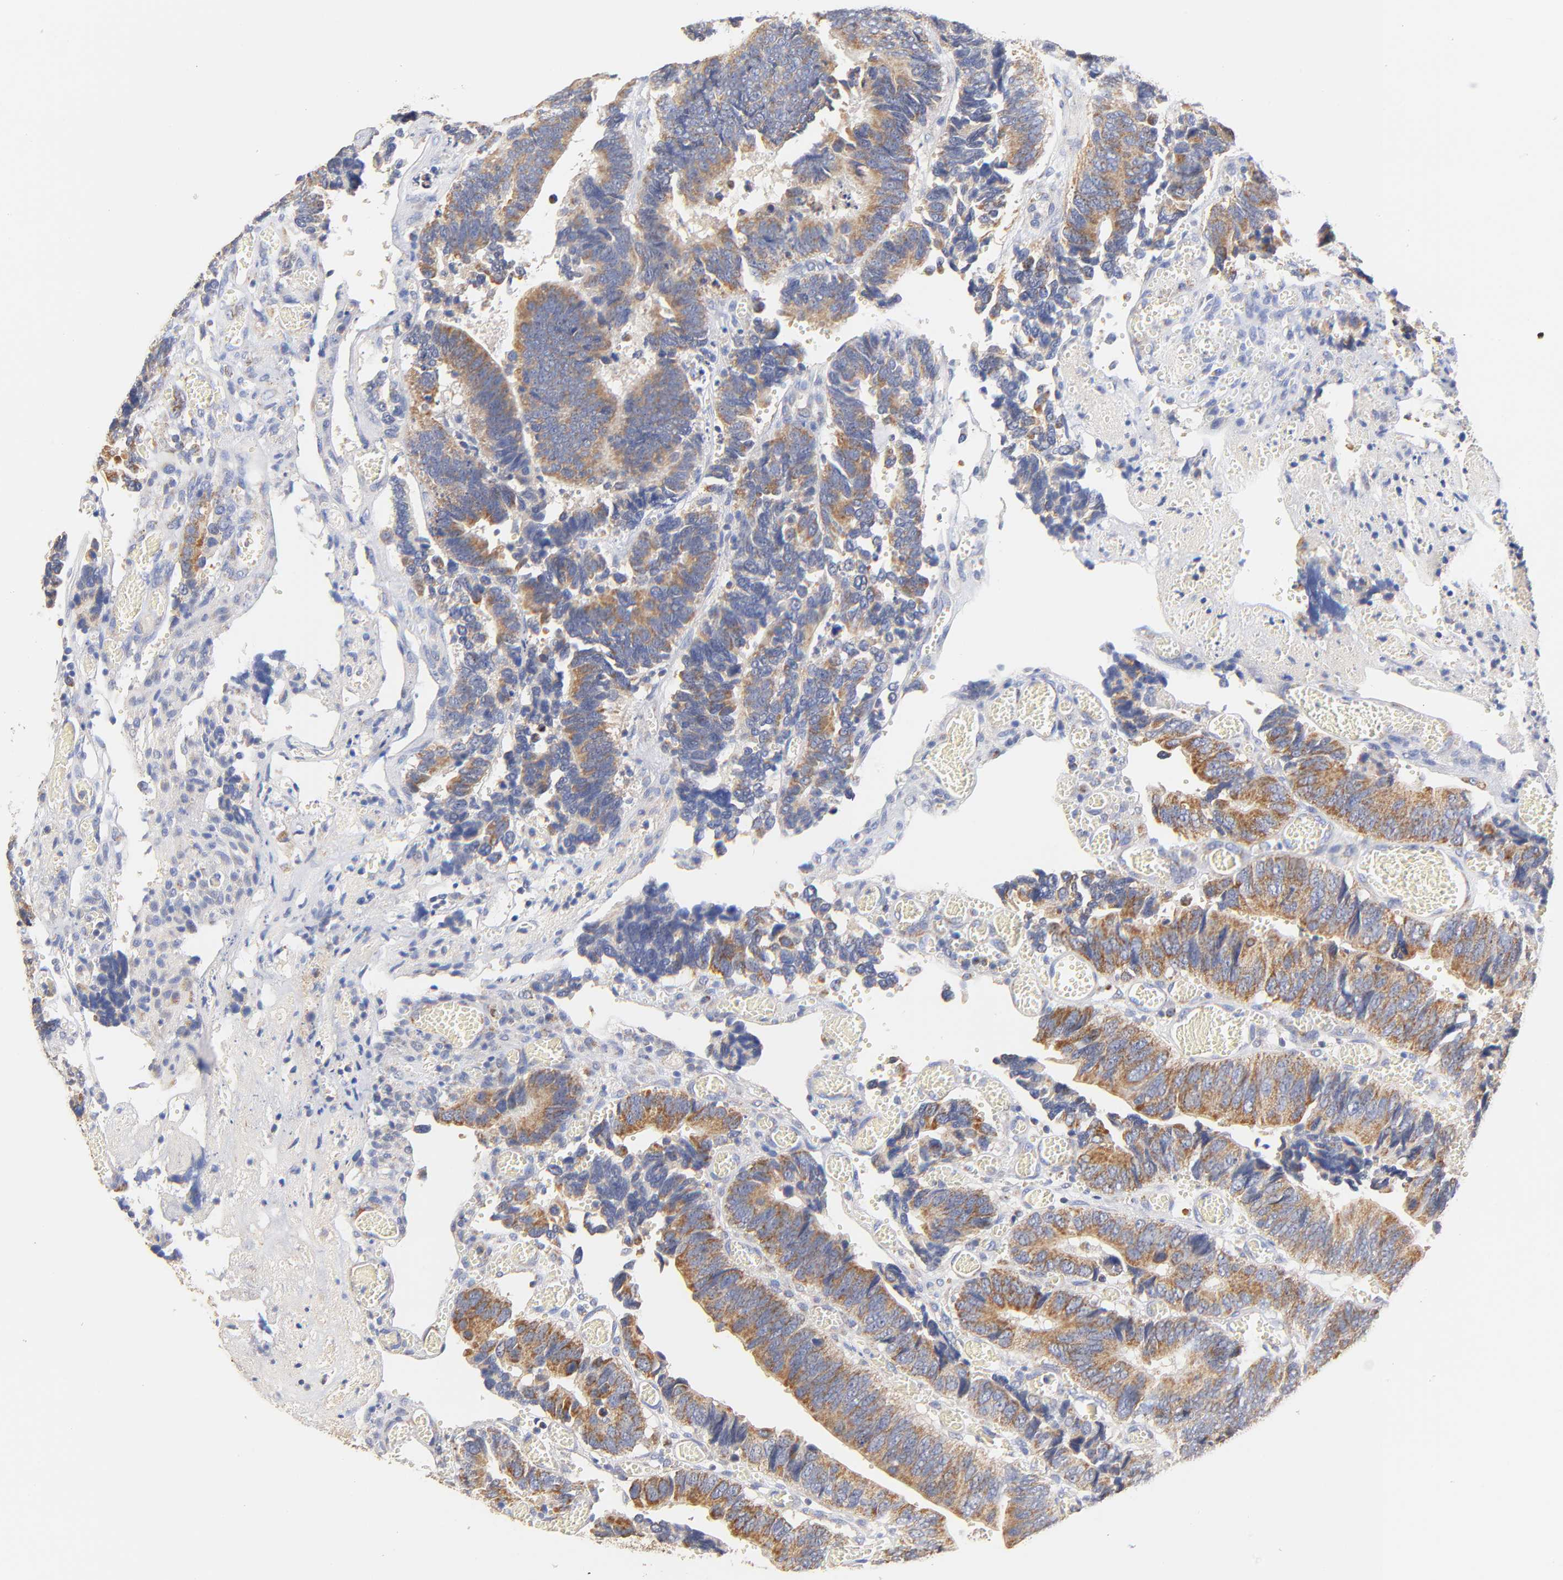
{"staining": {"intensity": "moderate", "quantity": ">75%", "location": "cytoplasmic/membranous"}, "tissue": "colorectal cancer", "cell_type": "Tumor cells", "image_type": "cancer", "snomed": [{"axis": "morphology", "description": "Adenocarcinoma, NOS"}, {"axis": "topography", "description": "Colon"}], "caption": "Brown immunohistochemical staining in human adenocarcinoma (colorectal) reveals moderate cytoplasmic/membranous staining in about >75% of tumor cells. (Brightfield microscopy of DAB IHC at high magnification).", "gene": "ATP5F1D", "patient": {"sex": "male", "age": 72}}